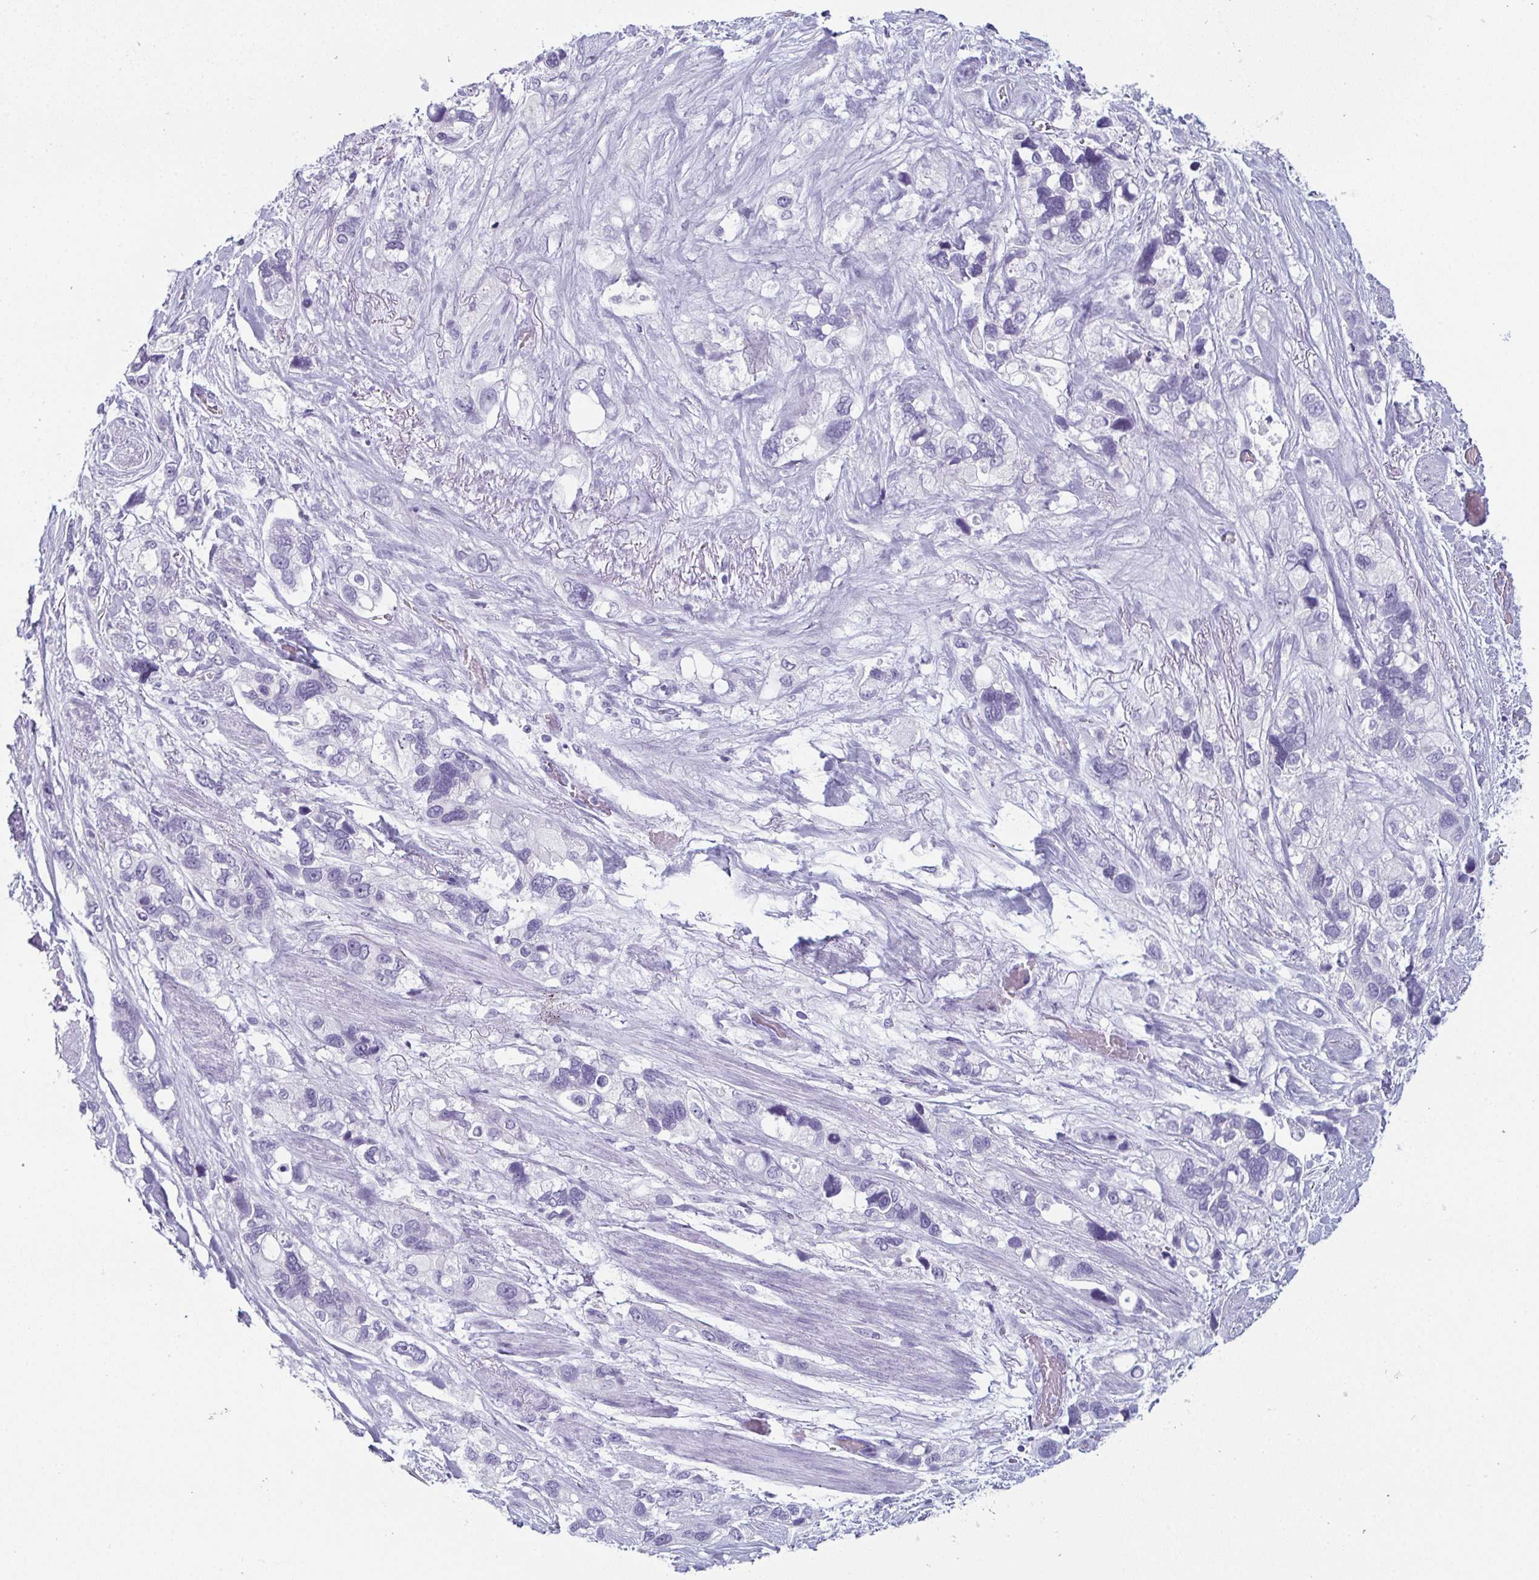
{"staining": {"intensity": "negative", "quantity": "none", "location": "none"}, "tissue": "stomach cancer", "cell_type": "Tumor cells", "image_type": "cancer", "snomed": [{"axis": "morphology", "description": "Adenocarcinoma, NOS"}, {"axis": "topography", "description": "Stomach, upper"}], "caption": "A micrograph of adenocarcinoma (stomach) stained for a protein shows no brown staining in tumor cells.", "gene": "ENKUR", "patient": {"sex": "female", "age": 81}}